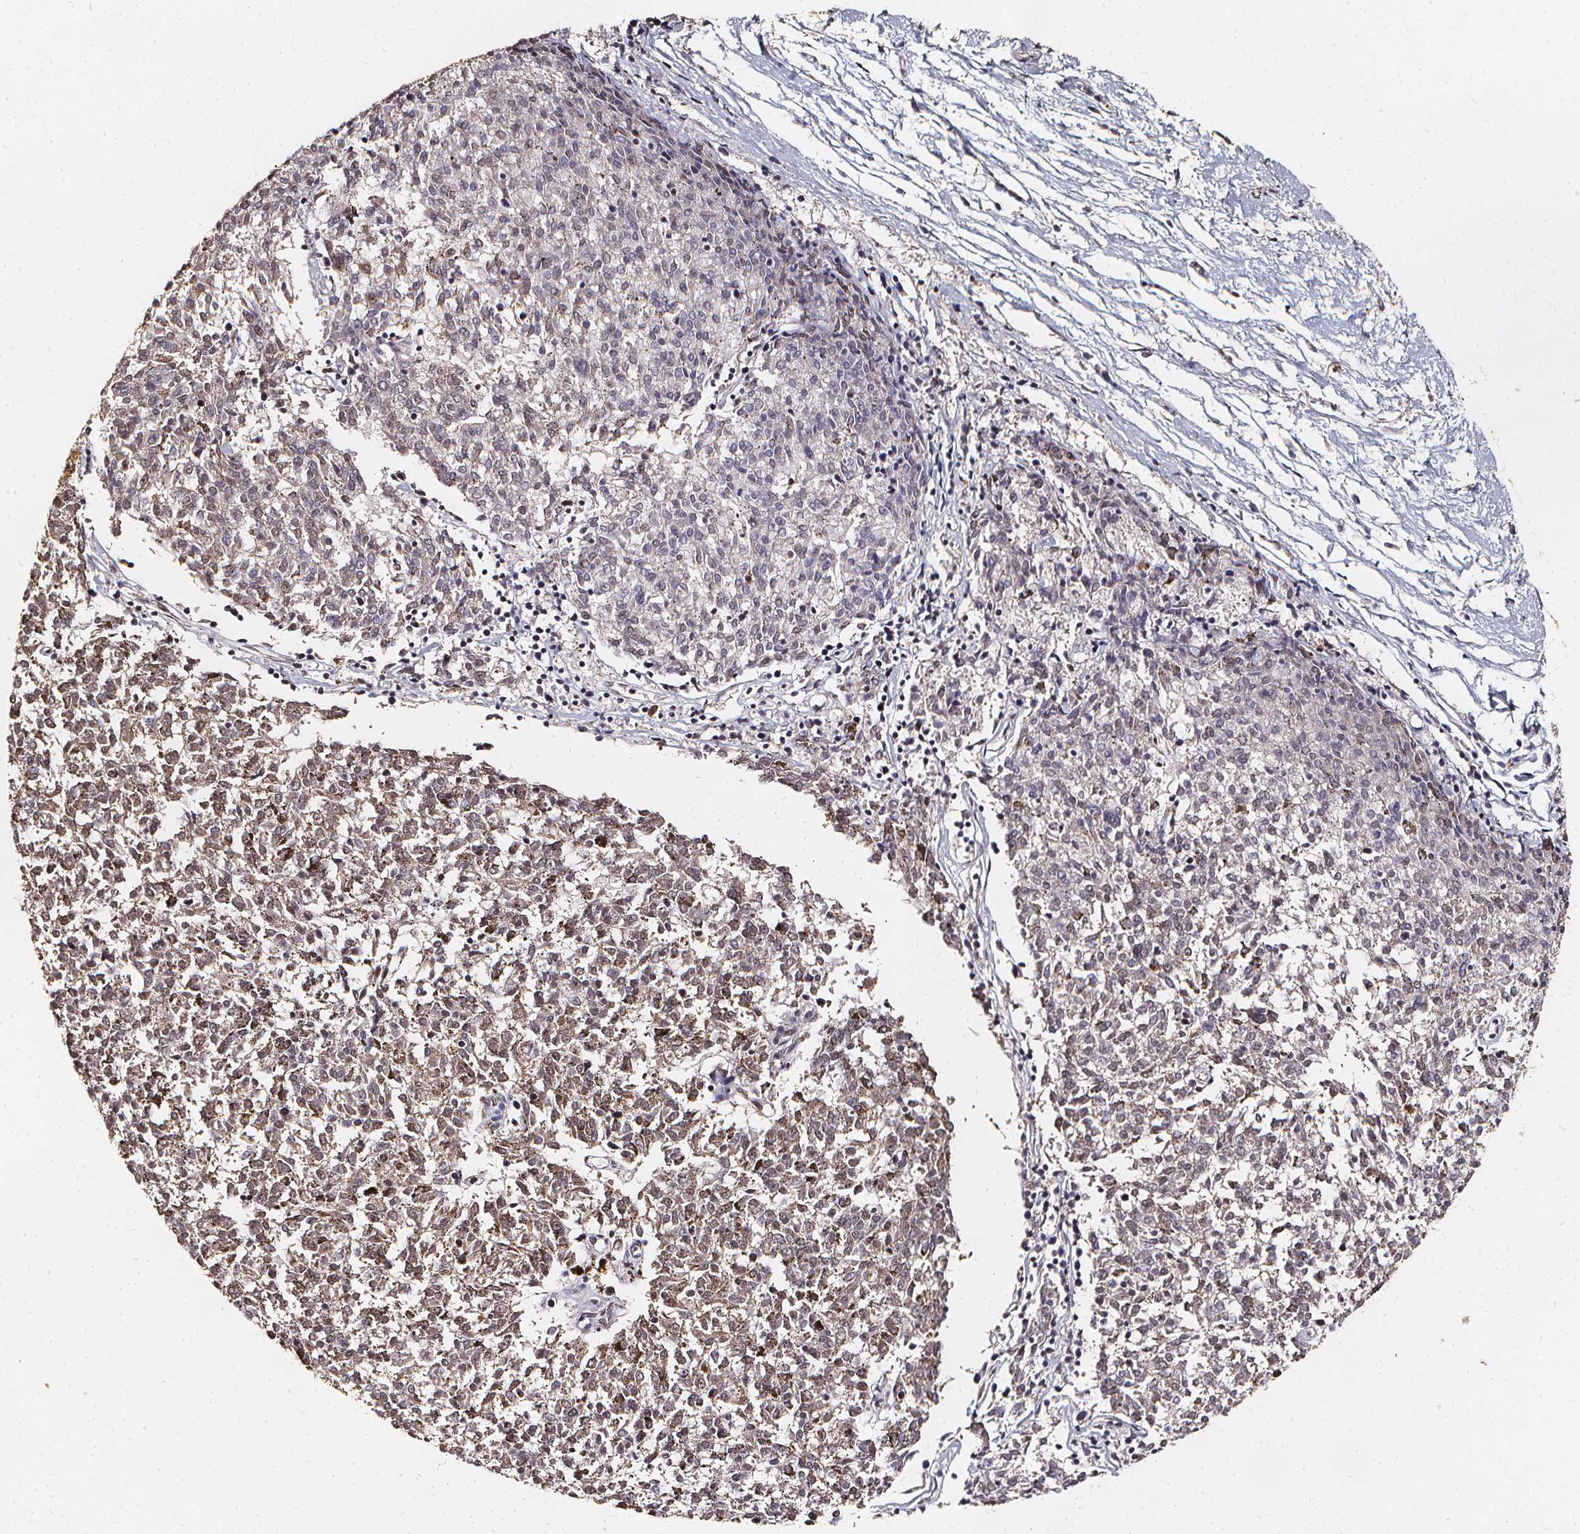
{"staining": {"intensity": "weak", "quantity": "25%-75%", "location": "cytoplasmic/membranous,nuclear"}, "tissue": "melanoma", "cell_type": "Tumor cells", "image_type": "cancer", "snomed": [{"axis": "morphology", "description": "Malignant melanoma, NOS"}, {"axis": "topography", "description": "Skin"}], "caption": "Malignant melanoma stained with IHC reveals weak cytoplasmic/membranous and nuclear staining in approximately 25%-75% of tumor cells.", "gene": "SMN1", "patient": {"sex": "female", "age": 72}}